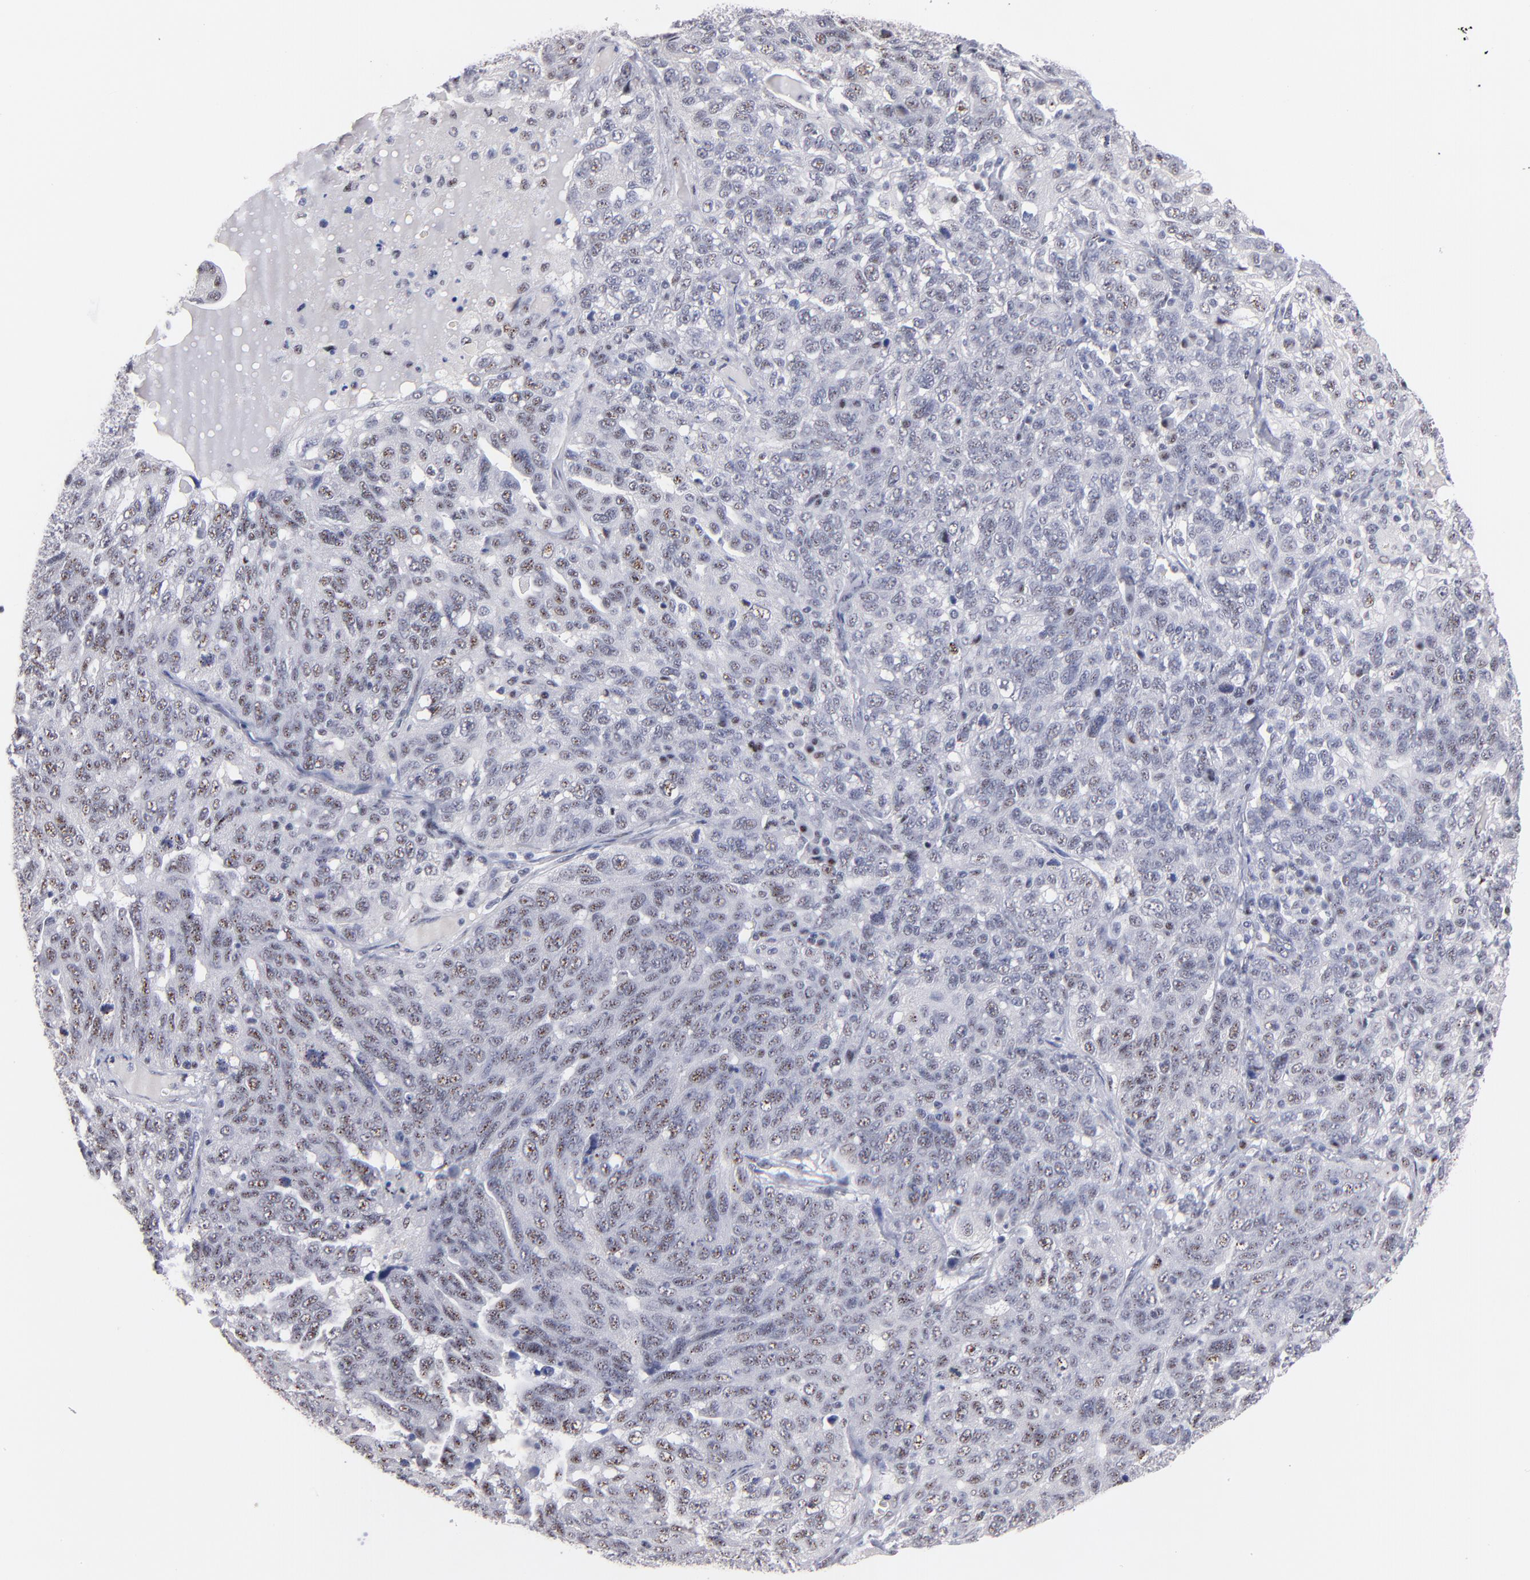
{"staining": {"intensity": "moderate", "quantity": "25%-75%", "location": "nuclear"}, "tissue": "ovarian cancer", "cell_type": "Tumor cells", "image_type": "cancer", "snomed": [{"axis": "morphology", "description": "Cystadenocarcinoma, serous, NOS"}, {"axis": "topography", "description": "Ovary"}], "caption": "Ovarian serous cystadenocarcinoma stained with DAB immunohistochemistry reveals medium levels of moderate nuclear positivity in about 25%-75% of tumor cells.", "gene": "RAF1", "patient": {"sex": "female", "age": 71}}